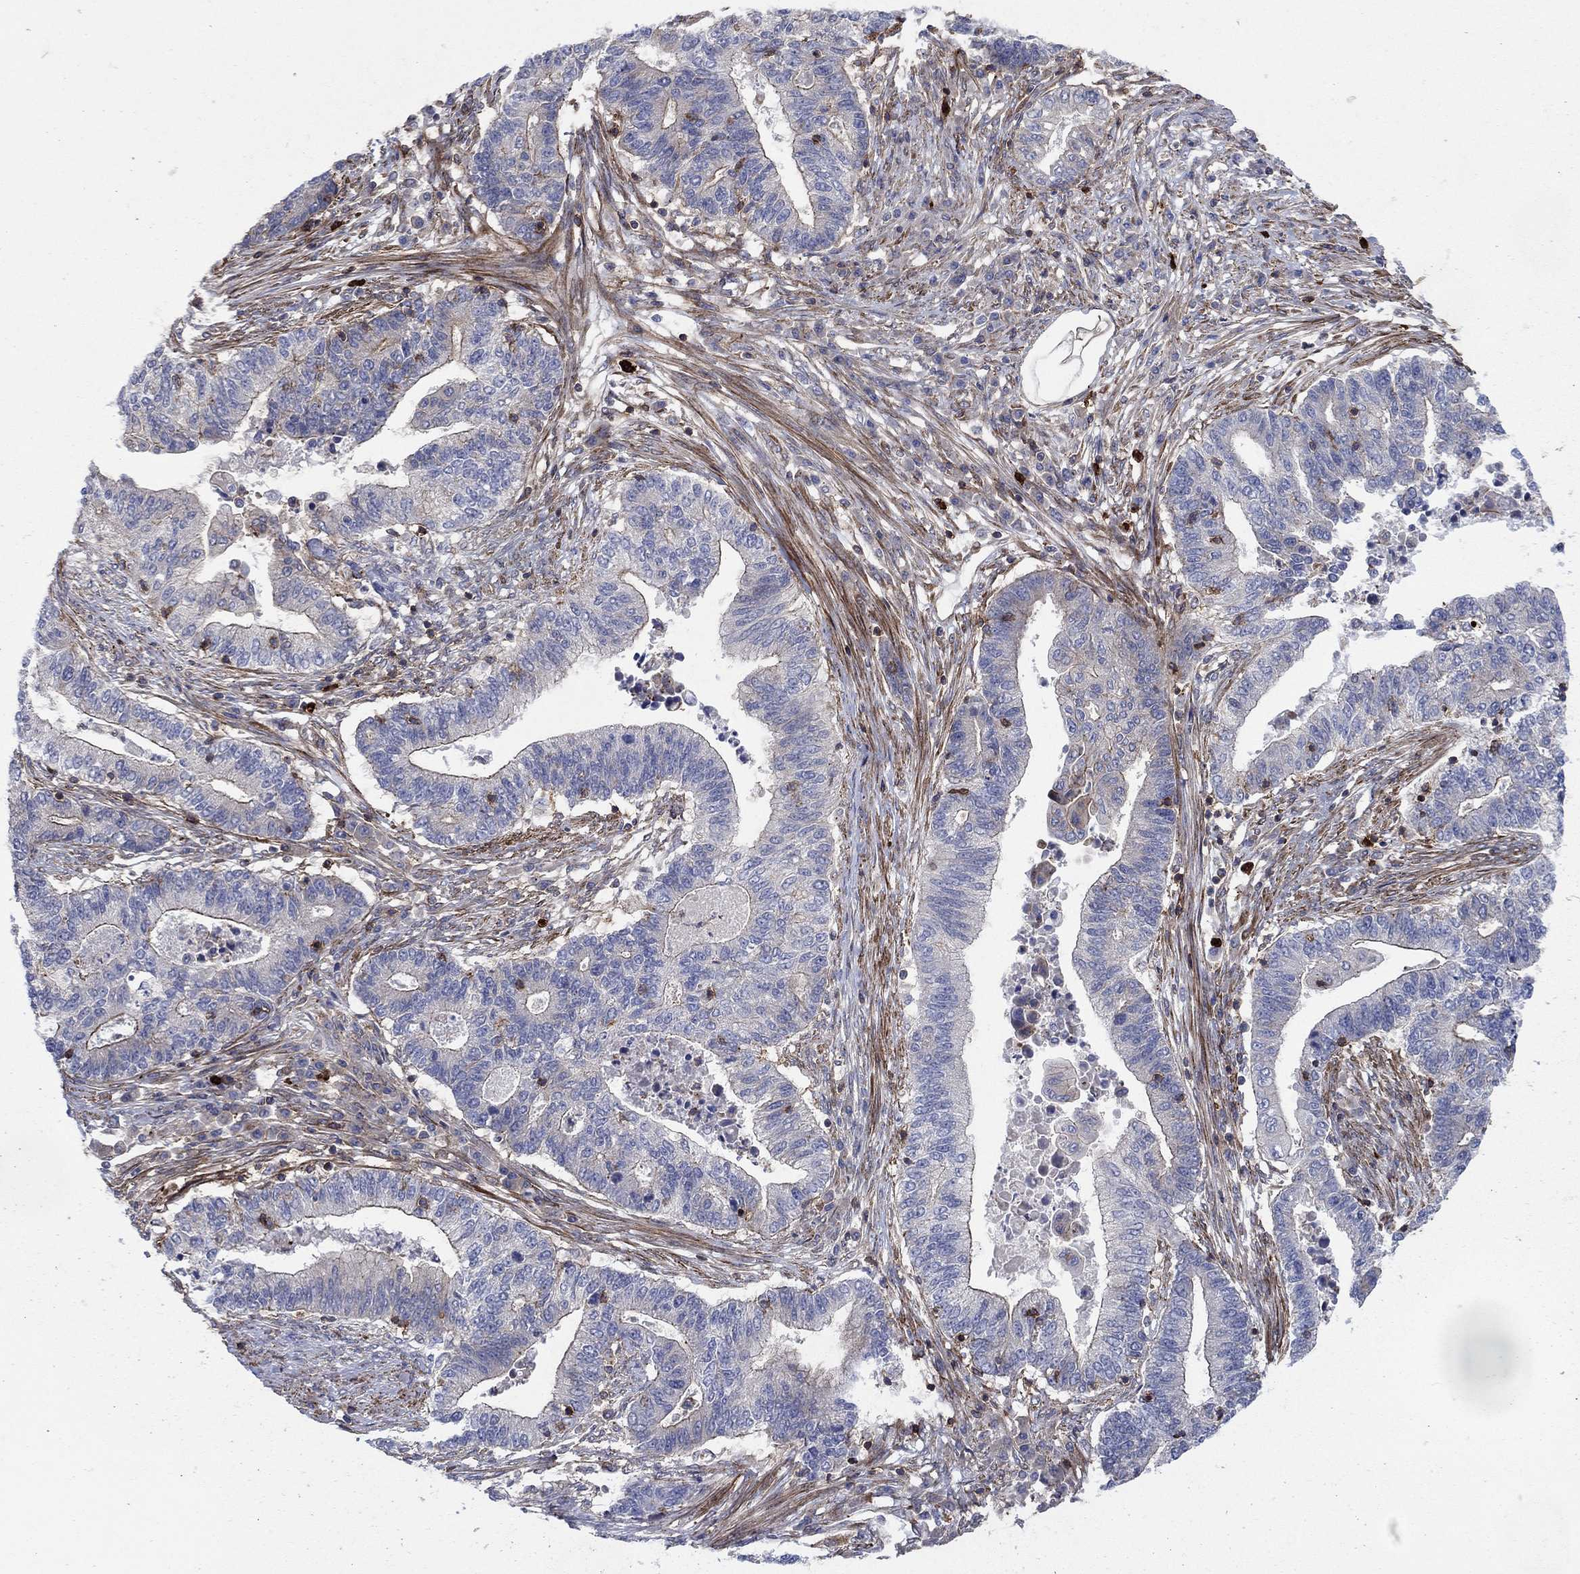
{"staining": {"intensity": "moderate", "quantity": "<25%", "location": "cytoplasmic/membranous"}, "tissue": "endometrial cancer", "cell_type": "Tumor cells", "image_type": "cancer", "snomed": [{"axis": "morphology", "description": "Adenocarcinoma, NOS"}, {"axis": "topography", "description": "Uterus"}, {"axis": "topography", "description": "Endometrium"}], "caption": "Moderate cytoplasmic/membranous protein positivity is present in approximately <25% of tumor cells in endometrial cancer.", "gene": "PAG1", "patient": {"sex": "female", "age": 54}}